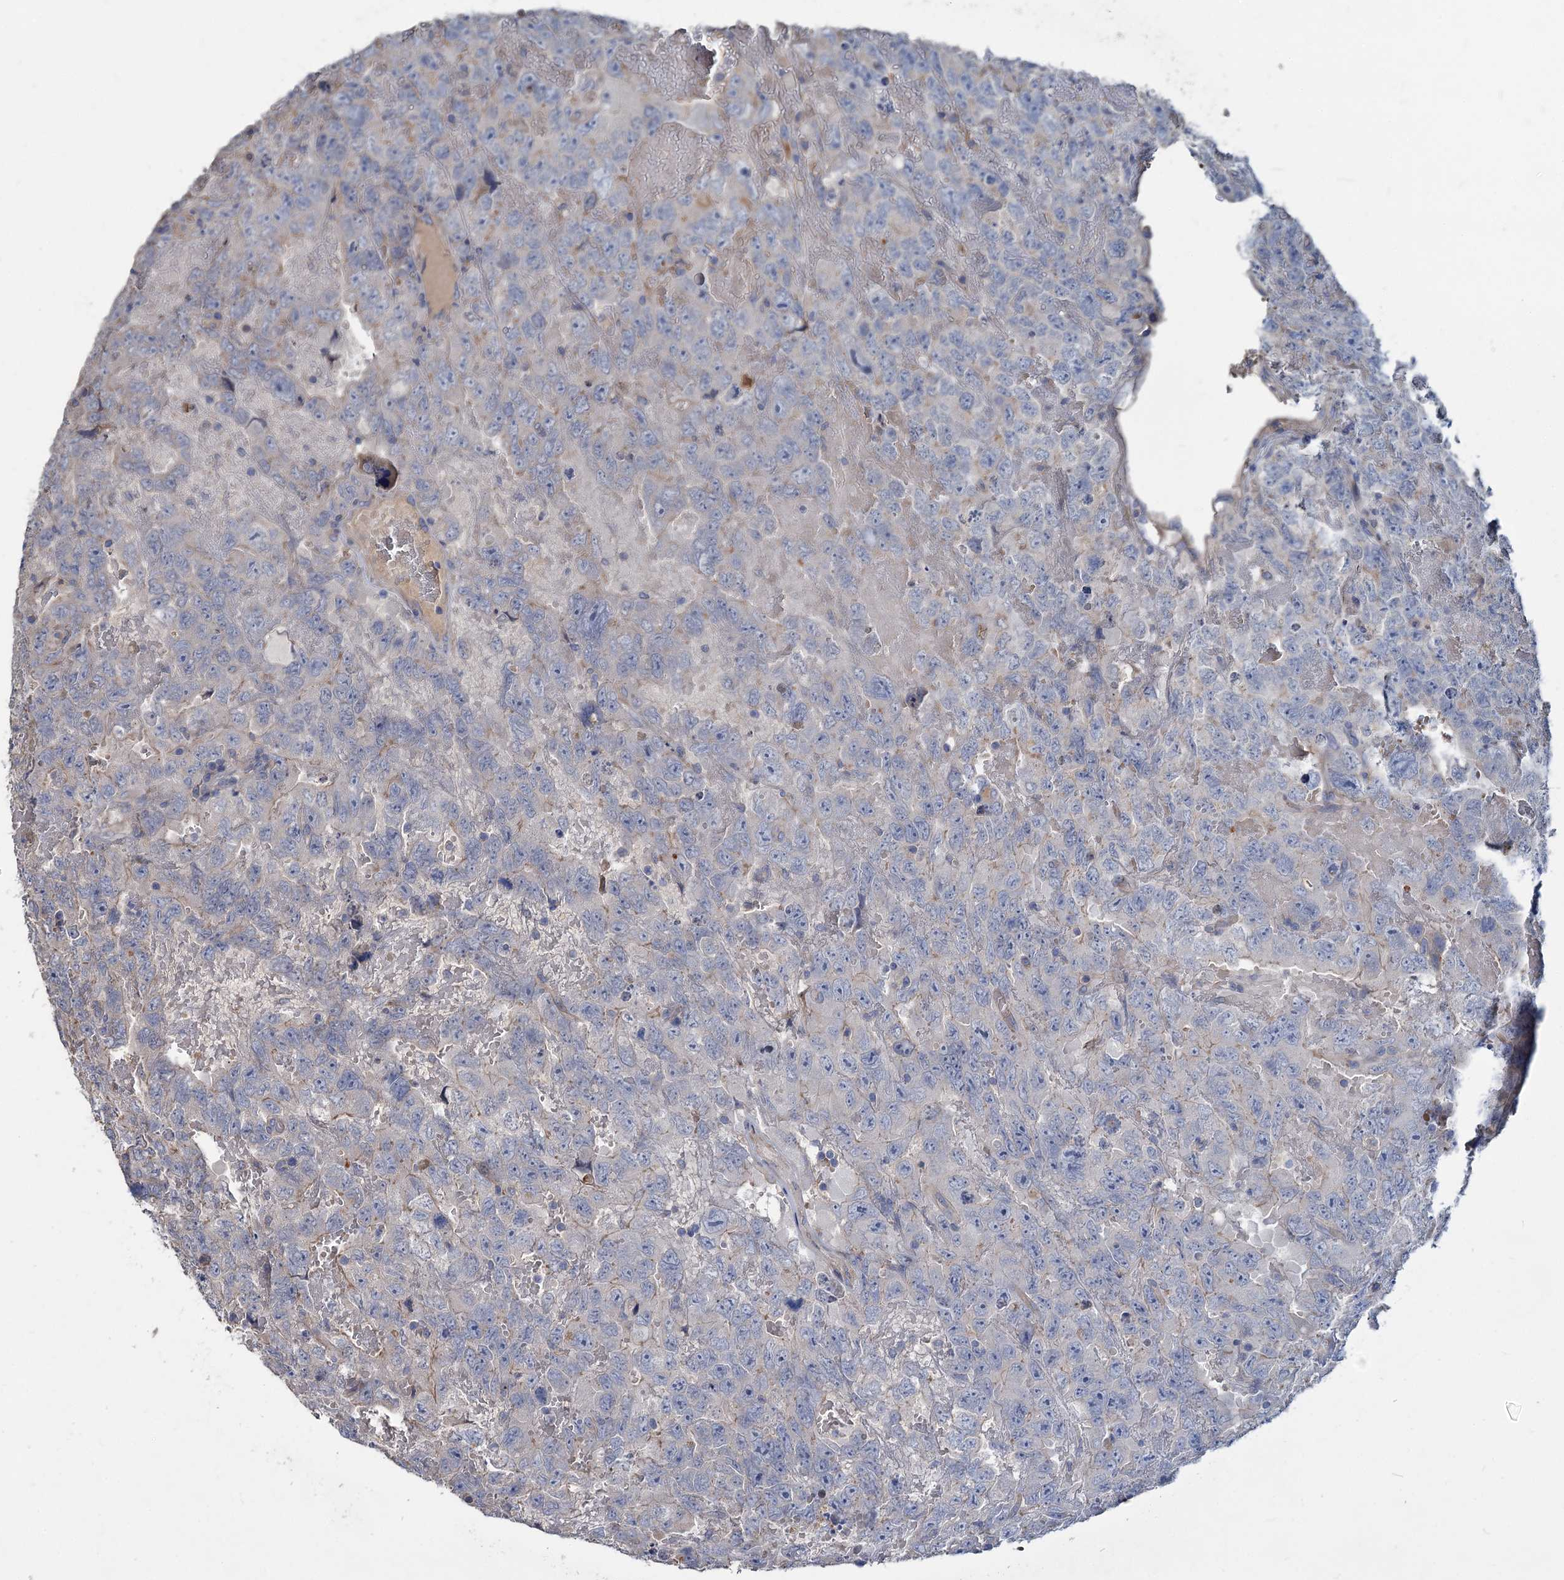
{"staining": {"intensity": "negative", "quantity": "none", "location": "none"}, "tissue": "testis cancer", "cell_type": "Tumor cells", "image_type": "cancer", "snomed": [{"axis": "morphology", "description": "Carcinoma, Embryonal, NOS"}, {"axis": "topography", "description": "Testis"}], "caption": "Testis cancer stained for a protein using IHC demonstrates no expression tumor cells.", "gene": "URAD", "patient": {"sex": "male", "age": 45}}